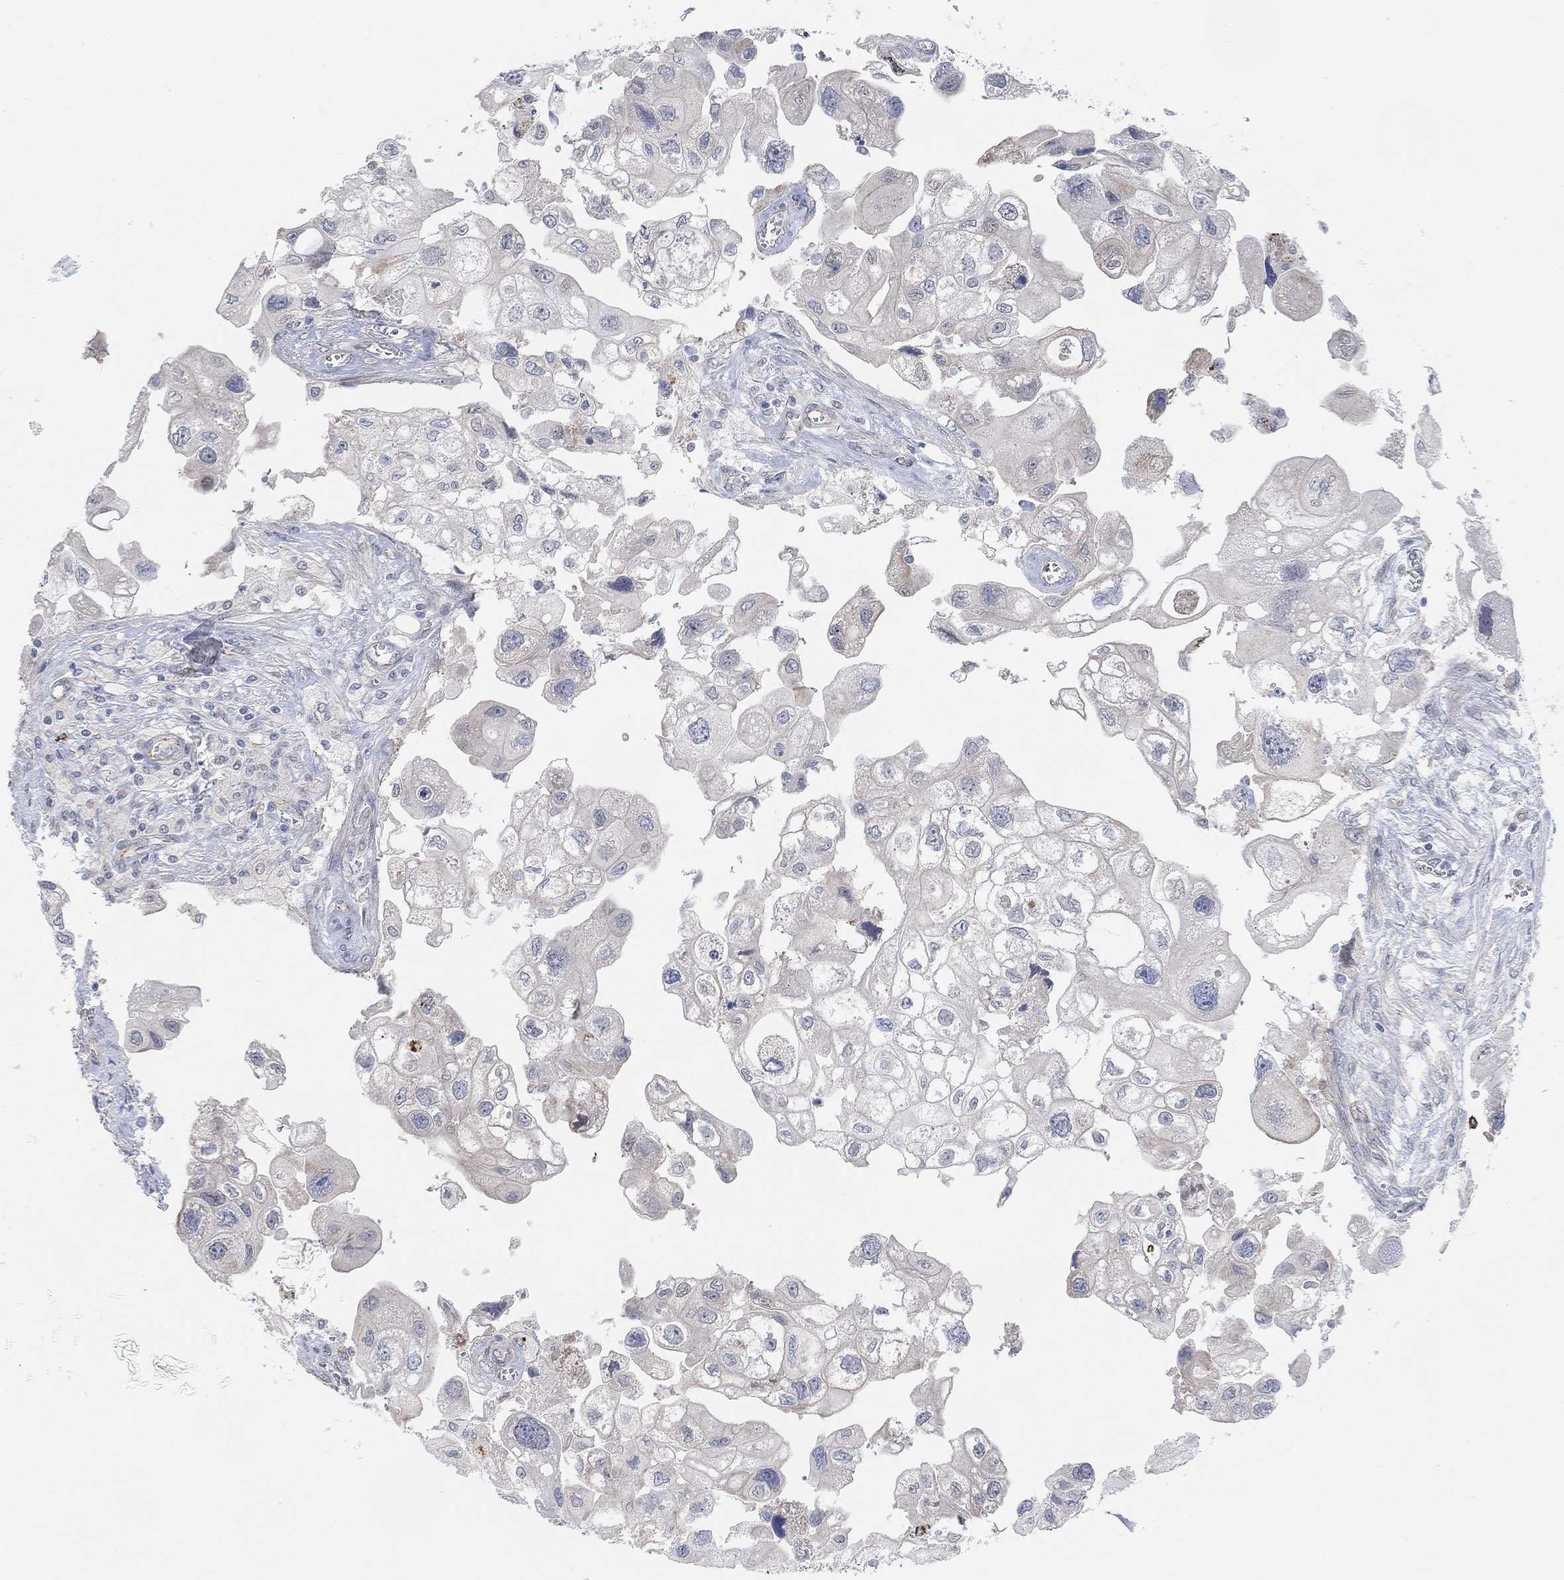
{"staining": {"intensity": "negative", "quantity": "none", "location": "none"}, "tissue": "urothelial cancer", "cell_type": "Tumor cells", "image_type": "cancer", "snomed": [{"axis": "morphology", "description": "Urothelial carcinoma, High grade"}, {"axis": "topography", "description": "Urinary bladder"}], "caption": "High magnification brightfield microscopy of urothelial cancer stained with DAB (brown) and counterstained with hematoxylin (blue): tumor cells show no significant positivity.", "gene": "HCRTR1", "patient": {"sex": "male", "age": 59}}